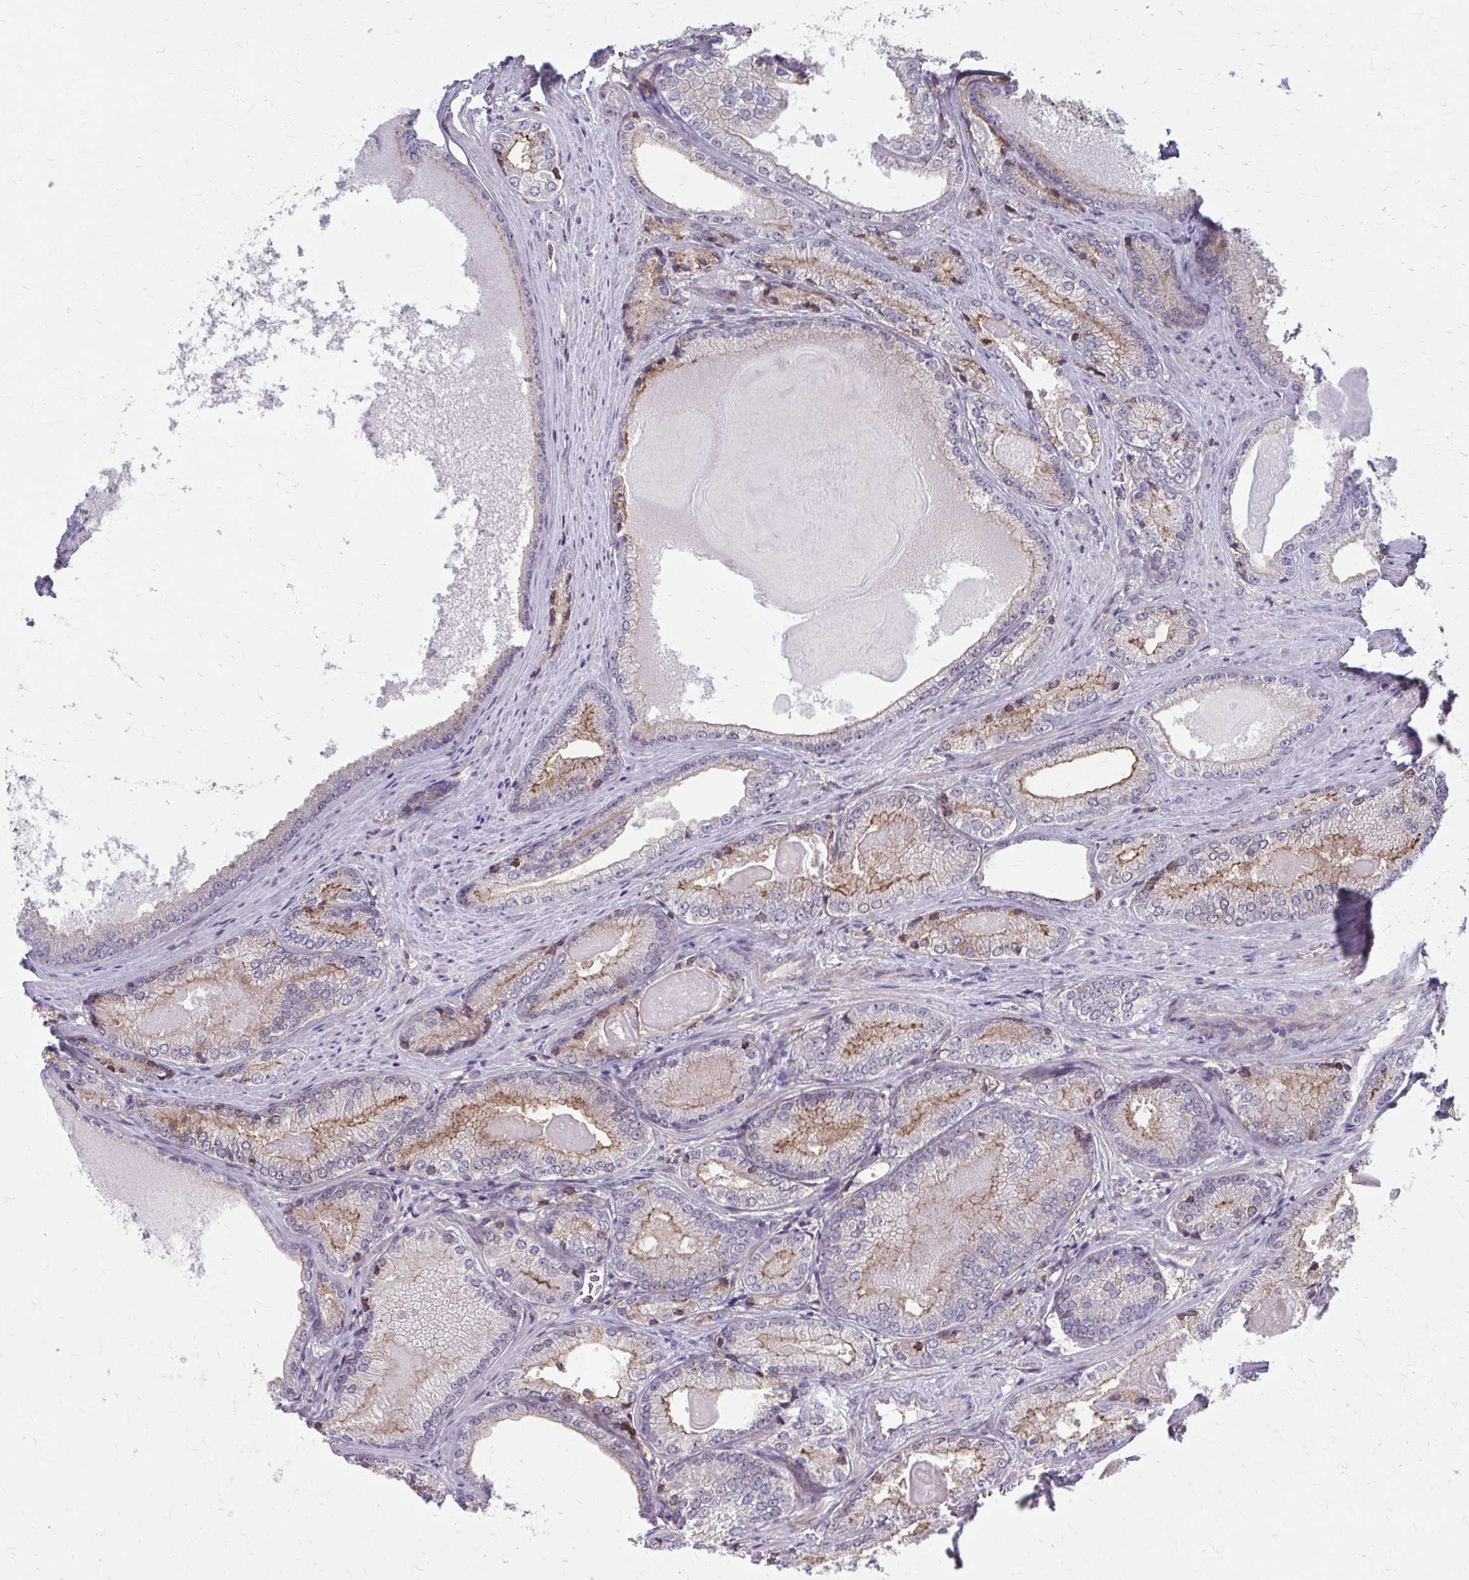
{"staining": {"intensity": "weak", "quantity": "<25%", "location": "cytoplasmic/membranous"}, "tissue": "prostate cancer", "cell_type": "Tumor cells", "image_type": "cancer", "snomed": [{"axis": "morphology", "description": "Adenocarcinoma, NOS"}, {"axis": "morphology", "description": "Adenocarcinoma, Low grade"}, {"axis": "topography", "description": "Prostate"}], "caption": "A high-resolution image shows immunohistochemistry (IHC) staining of prostate cancer (adenocarcinoma), which shows no significant expression in tumor cells.", "gene": "MMP14", "patient": {"sex": "male", "age": 68}}